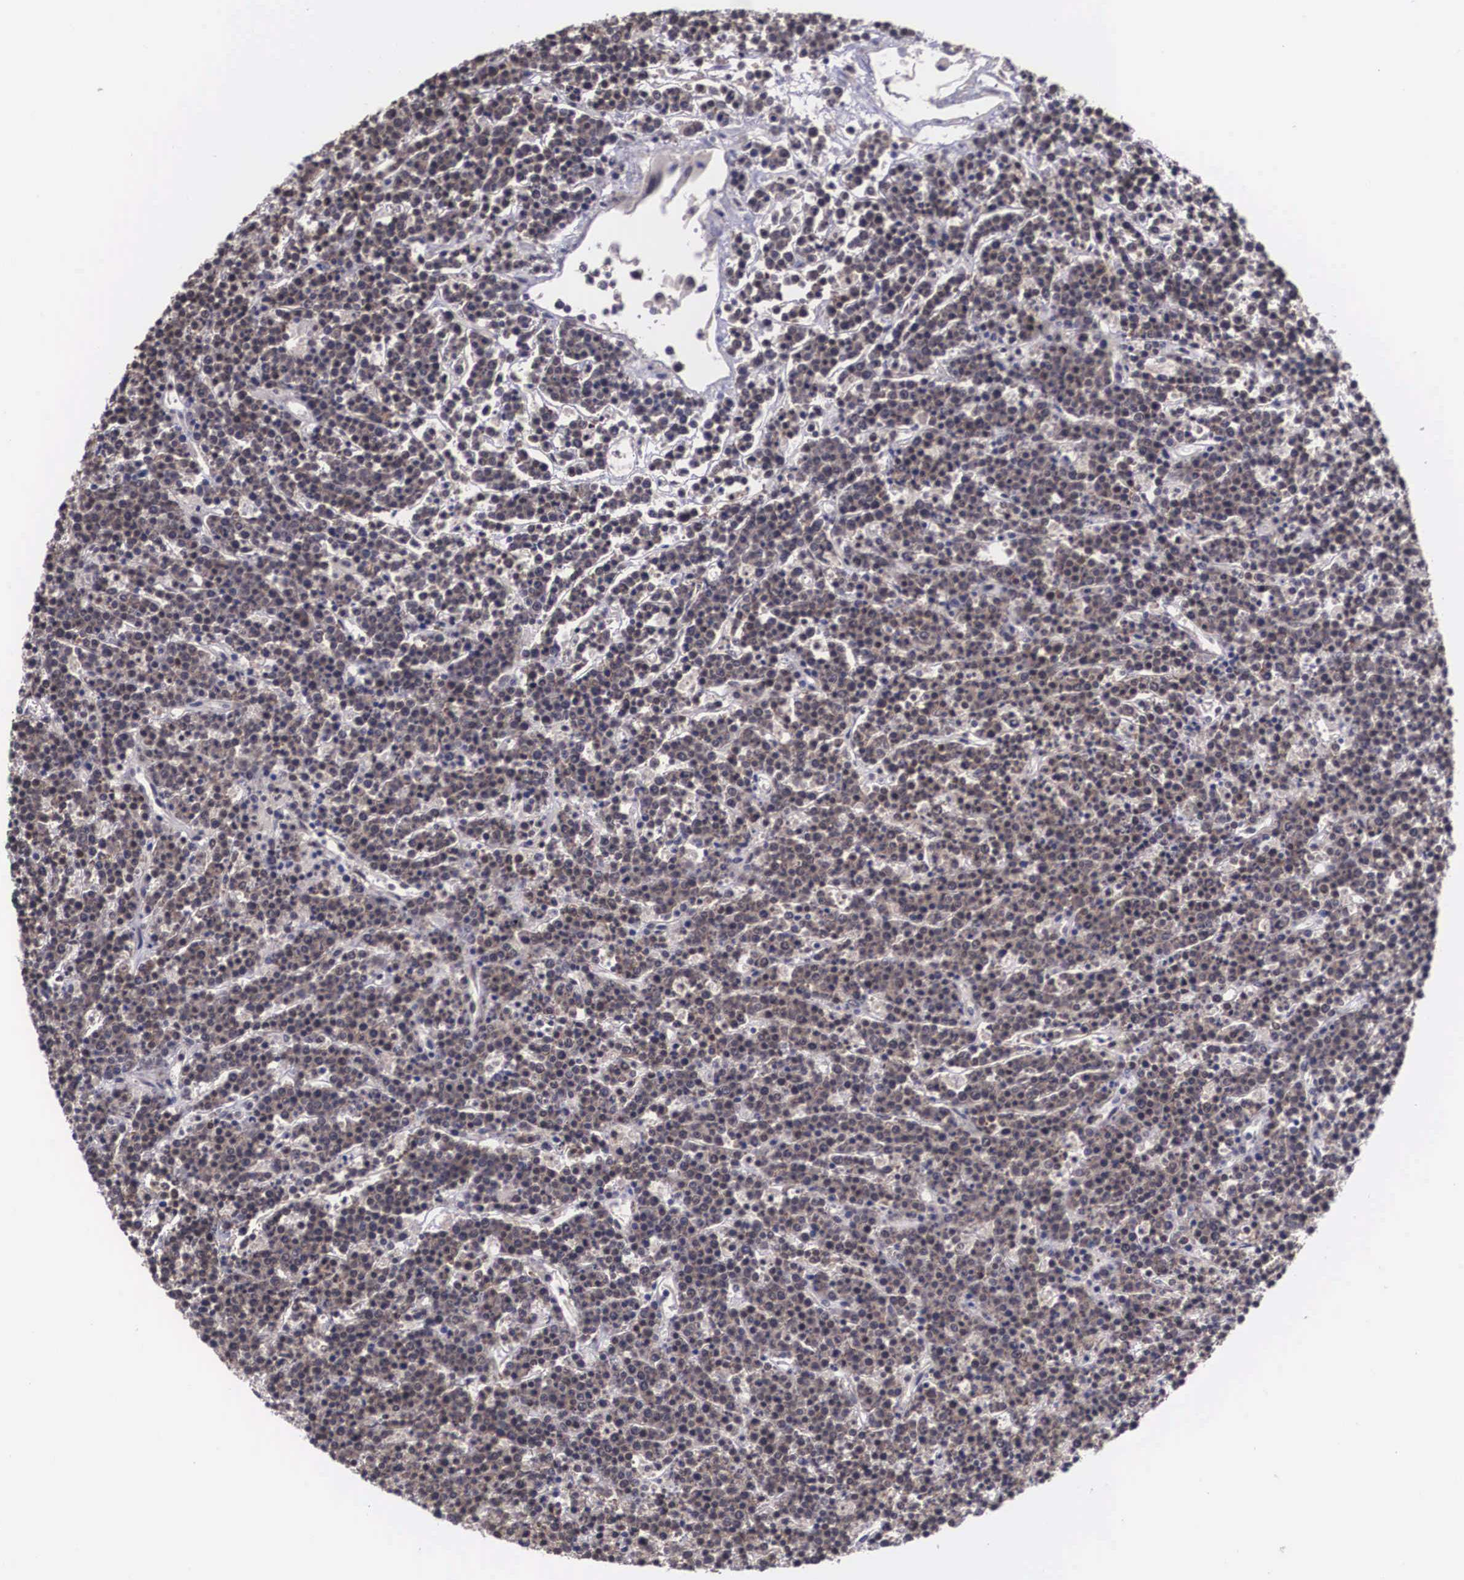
{"staining": {"intensity": "weak", "quantity": "25%-75%", "location": "nuclear"}, "tissue": "lymphoma", "cell_type": "Tumor cells", "image_type": "cancer", "snomed": [{"axis": "morphology", "description": "Malignant lymphoma, non-Hodgkin's type, High grade"}, {"axis": "topography", "description": "Ovary"}], "caption": "IHC (DAB (3,3'-diaminobenzidine)) staining of lymphoma demonstrates weak nuclear protein positivity in about 25%-75% of tumor cells. (Stains: DAB in brown, nuclei in blue, Microscopy: brightfield microscopy at high magnification).", "gene": "ZNF275", "patient": {"sex": "female", "age": 56}}